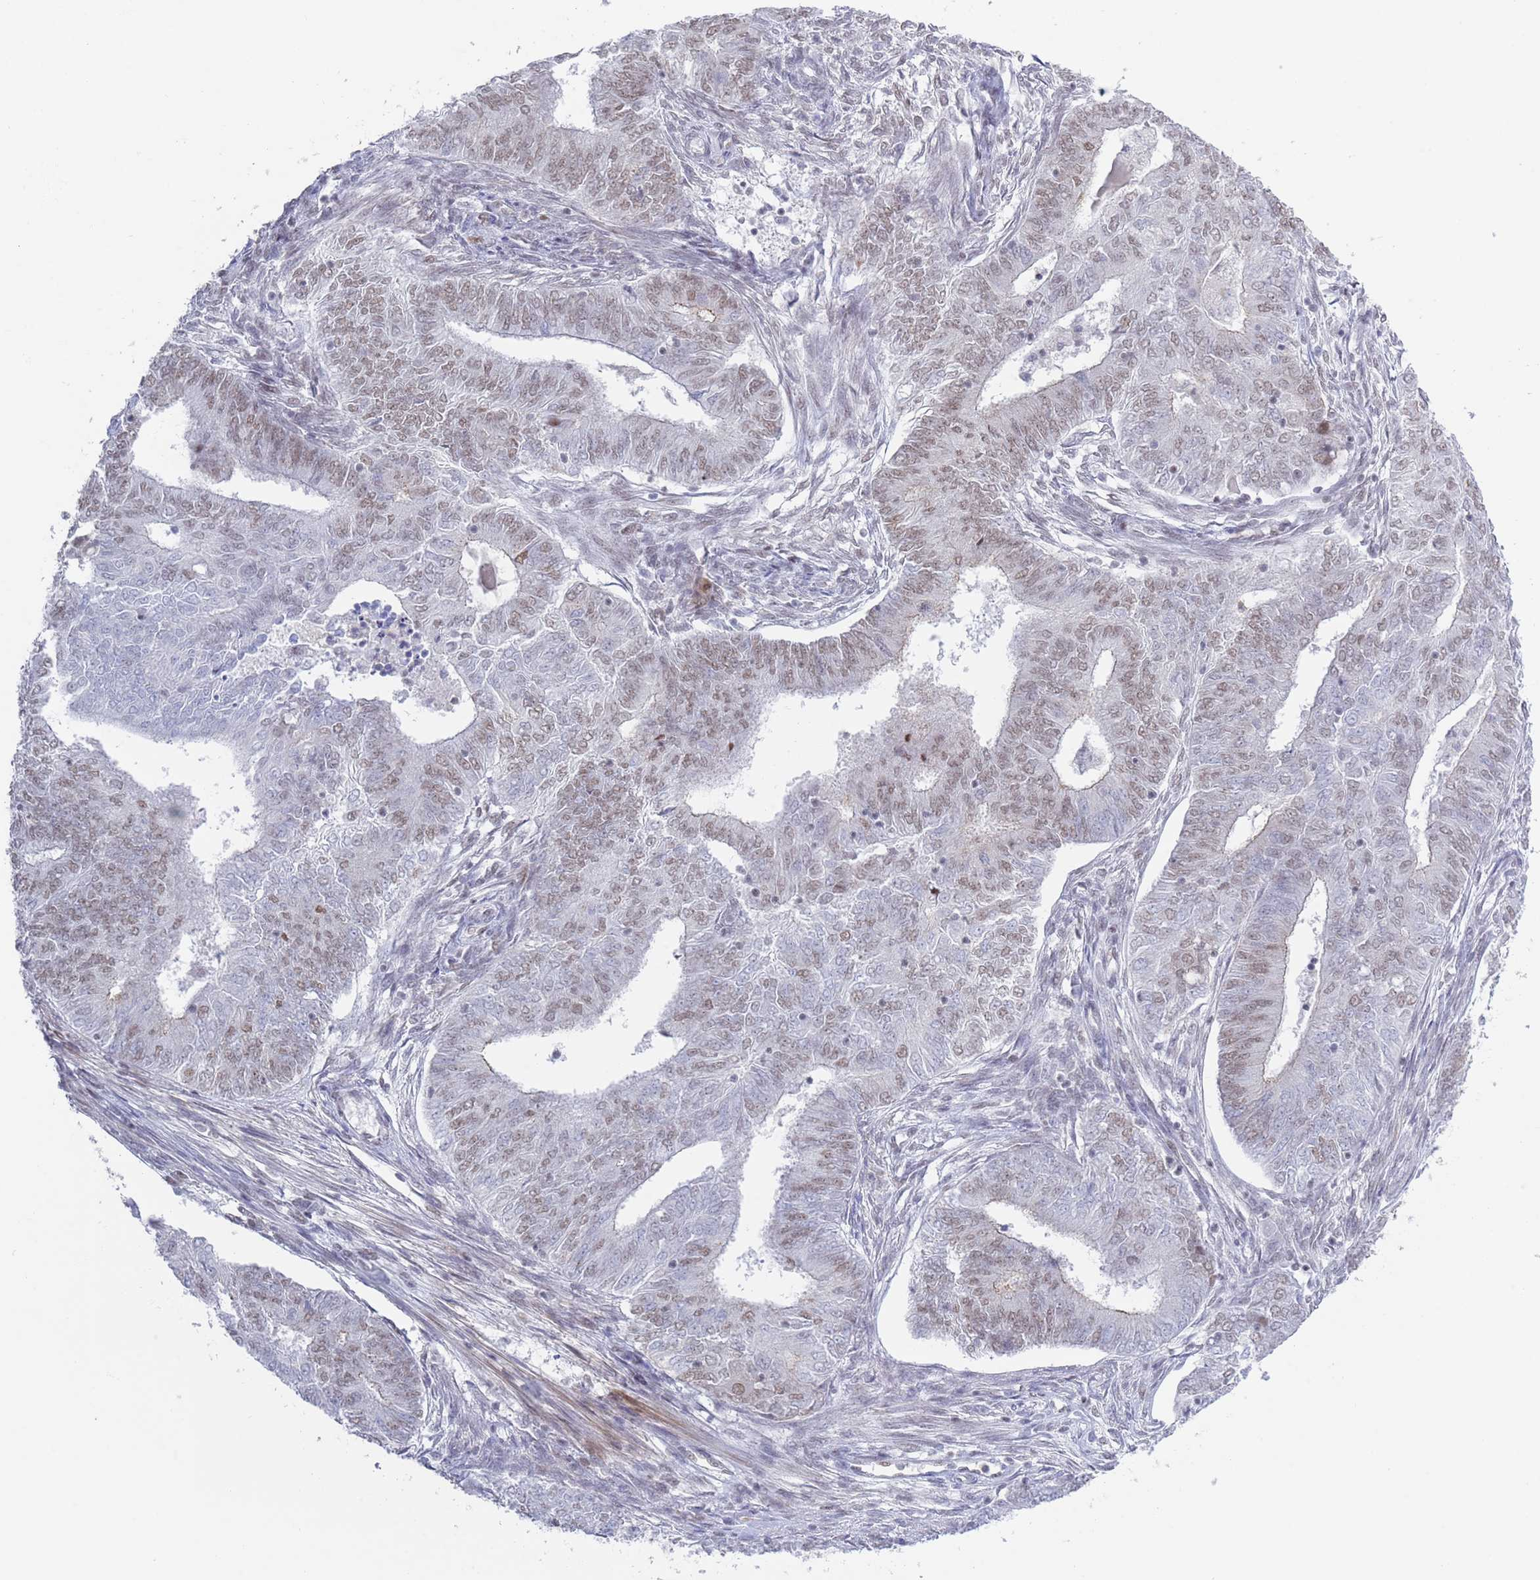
{"staining": {"intensity": "moderate", "quantity": "25%-75%", "location": "nuclear"}, "tissue": "endometrial cancer", "cell_type": "Tumor cells", "image_type": "cancer", "snomed": [{"axis": "morphology", "description": "Adenocarcinoma, NOS"}, {"axis": "topography", "description": "Endometrium"}], "caption": "Brown immunohistochemical staining in endometrial cancer (adenocarcinoma) demonstrates moderate nuclear positivity in about 25%-75% of tumor cells.", "gene": "ZNF382", "patient": {"sex": "female", "age": 62}}